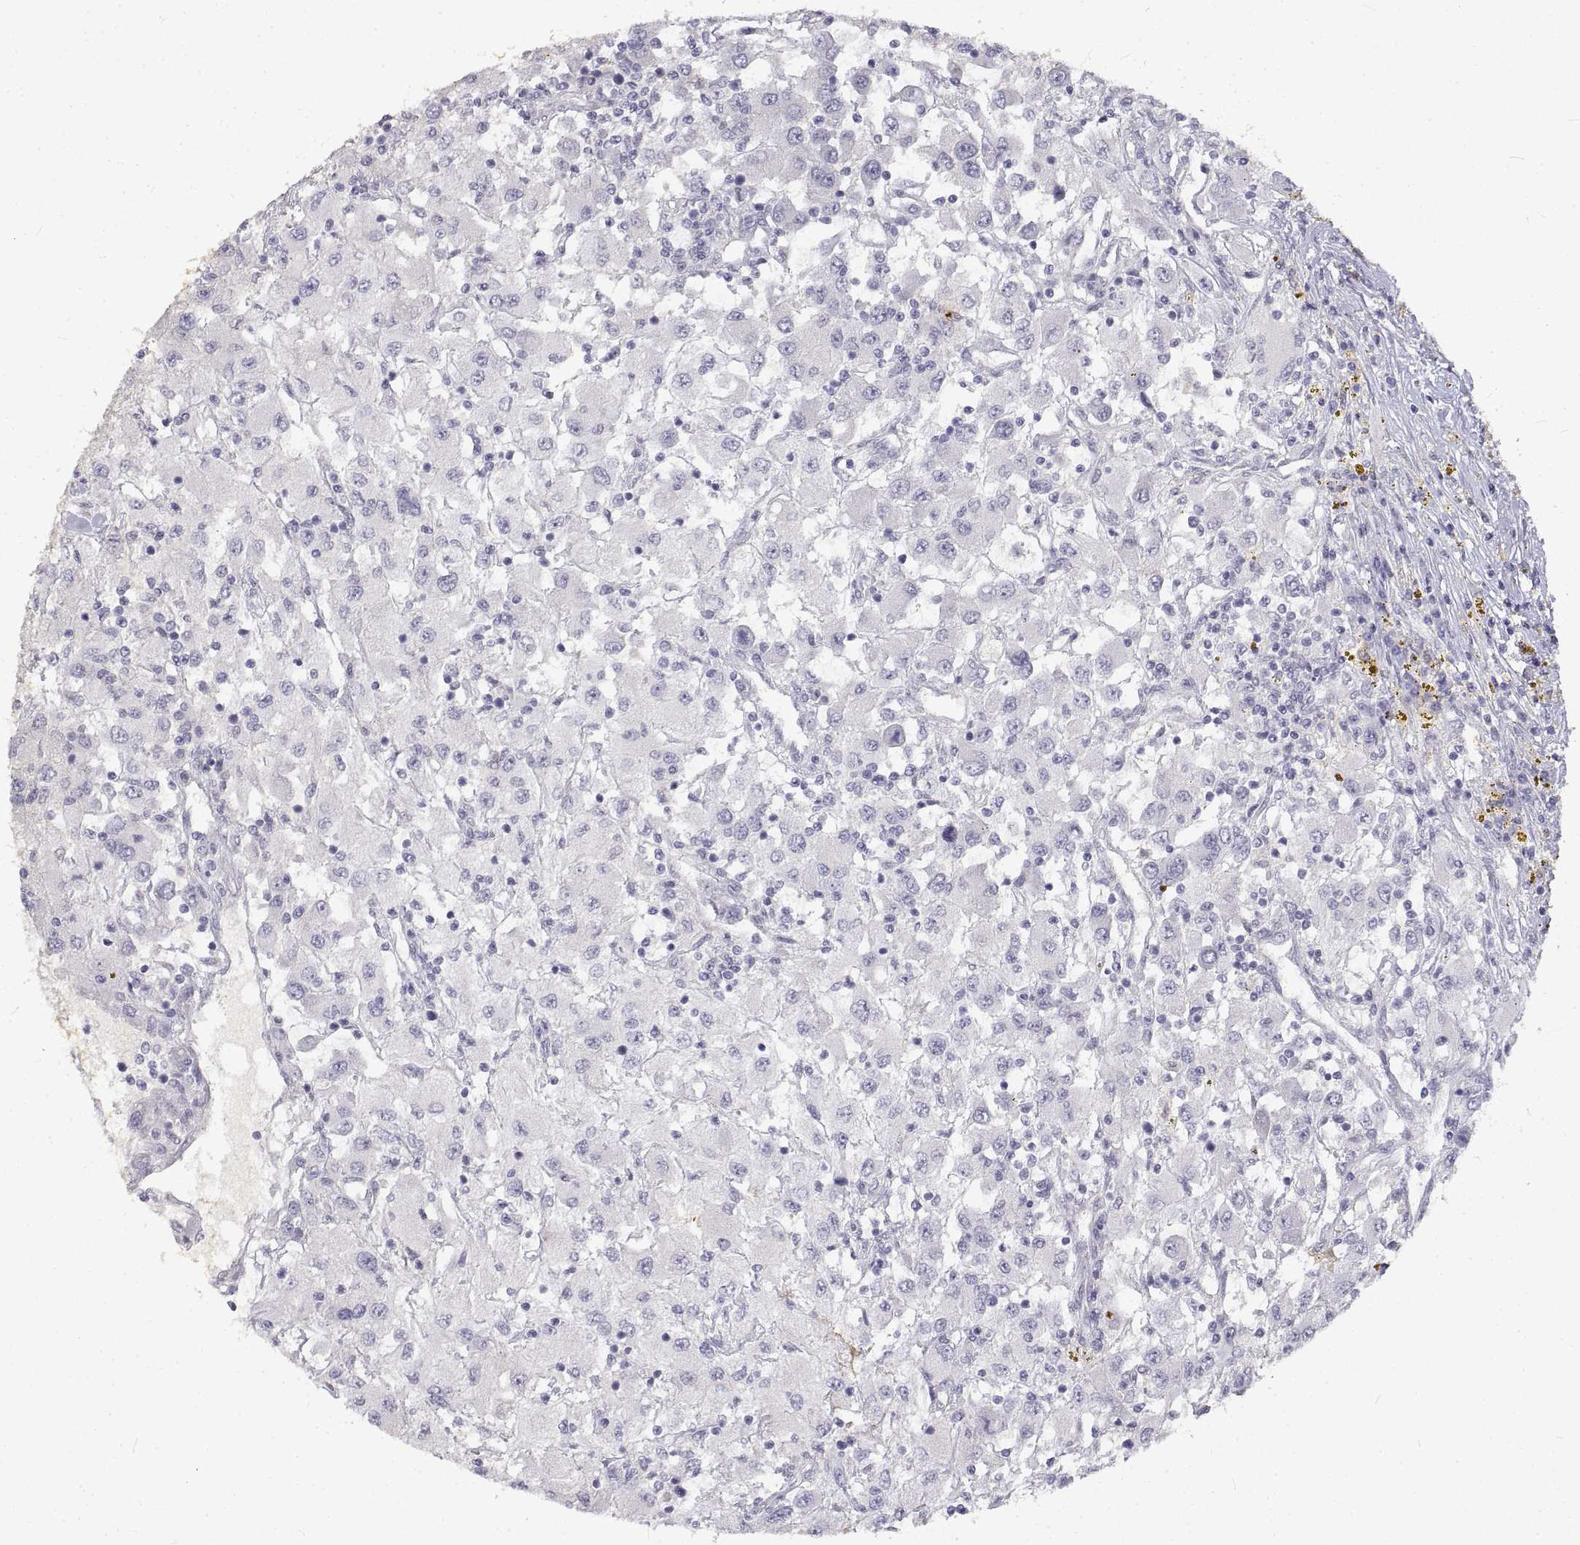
{"staining": {"intensity": "negative", "quantity": "none", "location": "none"}, "tissue": "renal cancer", "cell_type": "Tumor cells", "image_type": "cancer", "snomed": [{"axis": "morphology", "description": "Adenocarcinoma, NOS"}, {"axis": "topography", "description": "Kidney"}], "caption": "High power microscopy micrograph of an immunohistochemistry micrograph of renal cancer, revealing no significant expression in tumor cells. Brightfield microscopy of immunohistochemistry (IHC) stained with DAB (brown) and hematoxylin (blue), captured at high magnification.", "gene": "ANO2", "patient": {"sex": "female", "age": 67}}